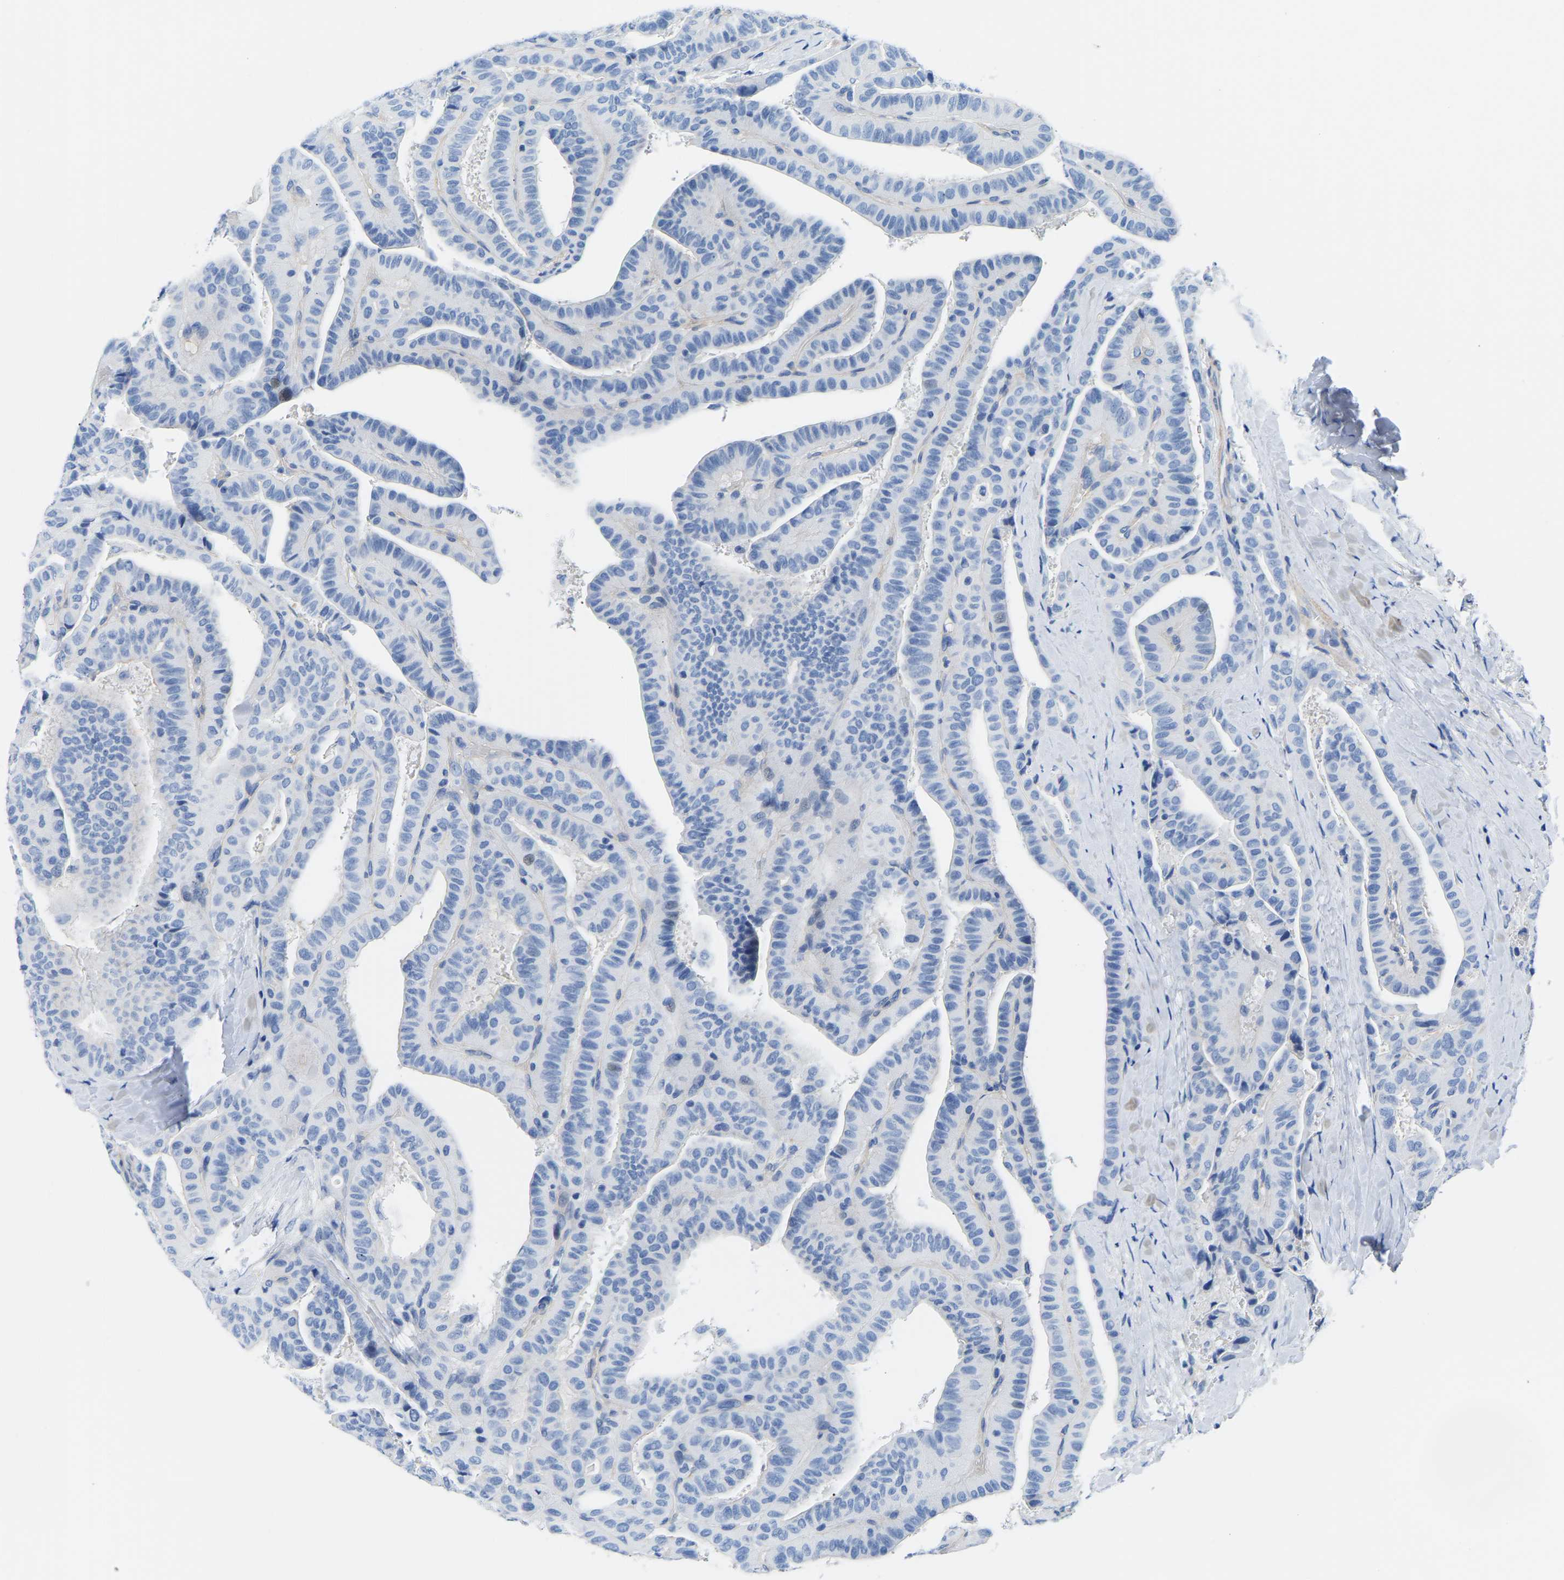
{"staining": {"intensity": "negative", "quantity": "none", "location": "none"}, "tissue": "thyroid cancer", "cell_type": "Tumor cells", "image_type": "cancer", "snomed": [{"axis": "morphology", "description": "Papillary adenocarcinoma, NOS"}, {"axis": "topography", "description": "Thyroid gland"}], "caption": "Immunohistochemistry (IHC) photomicrograph of neoplastic tissue: thyroid papillary adenocarcinoma stained with DAB reveals no significant protein expression in tumor cells.", "gene": "UPK3A", "patient": {"sex": "male", "age": 77}}